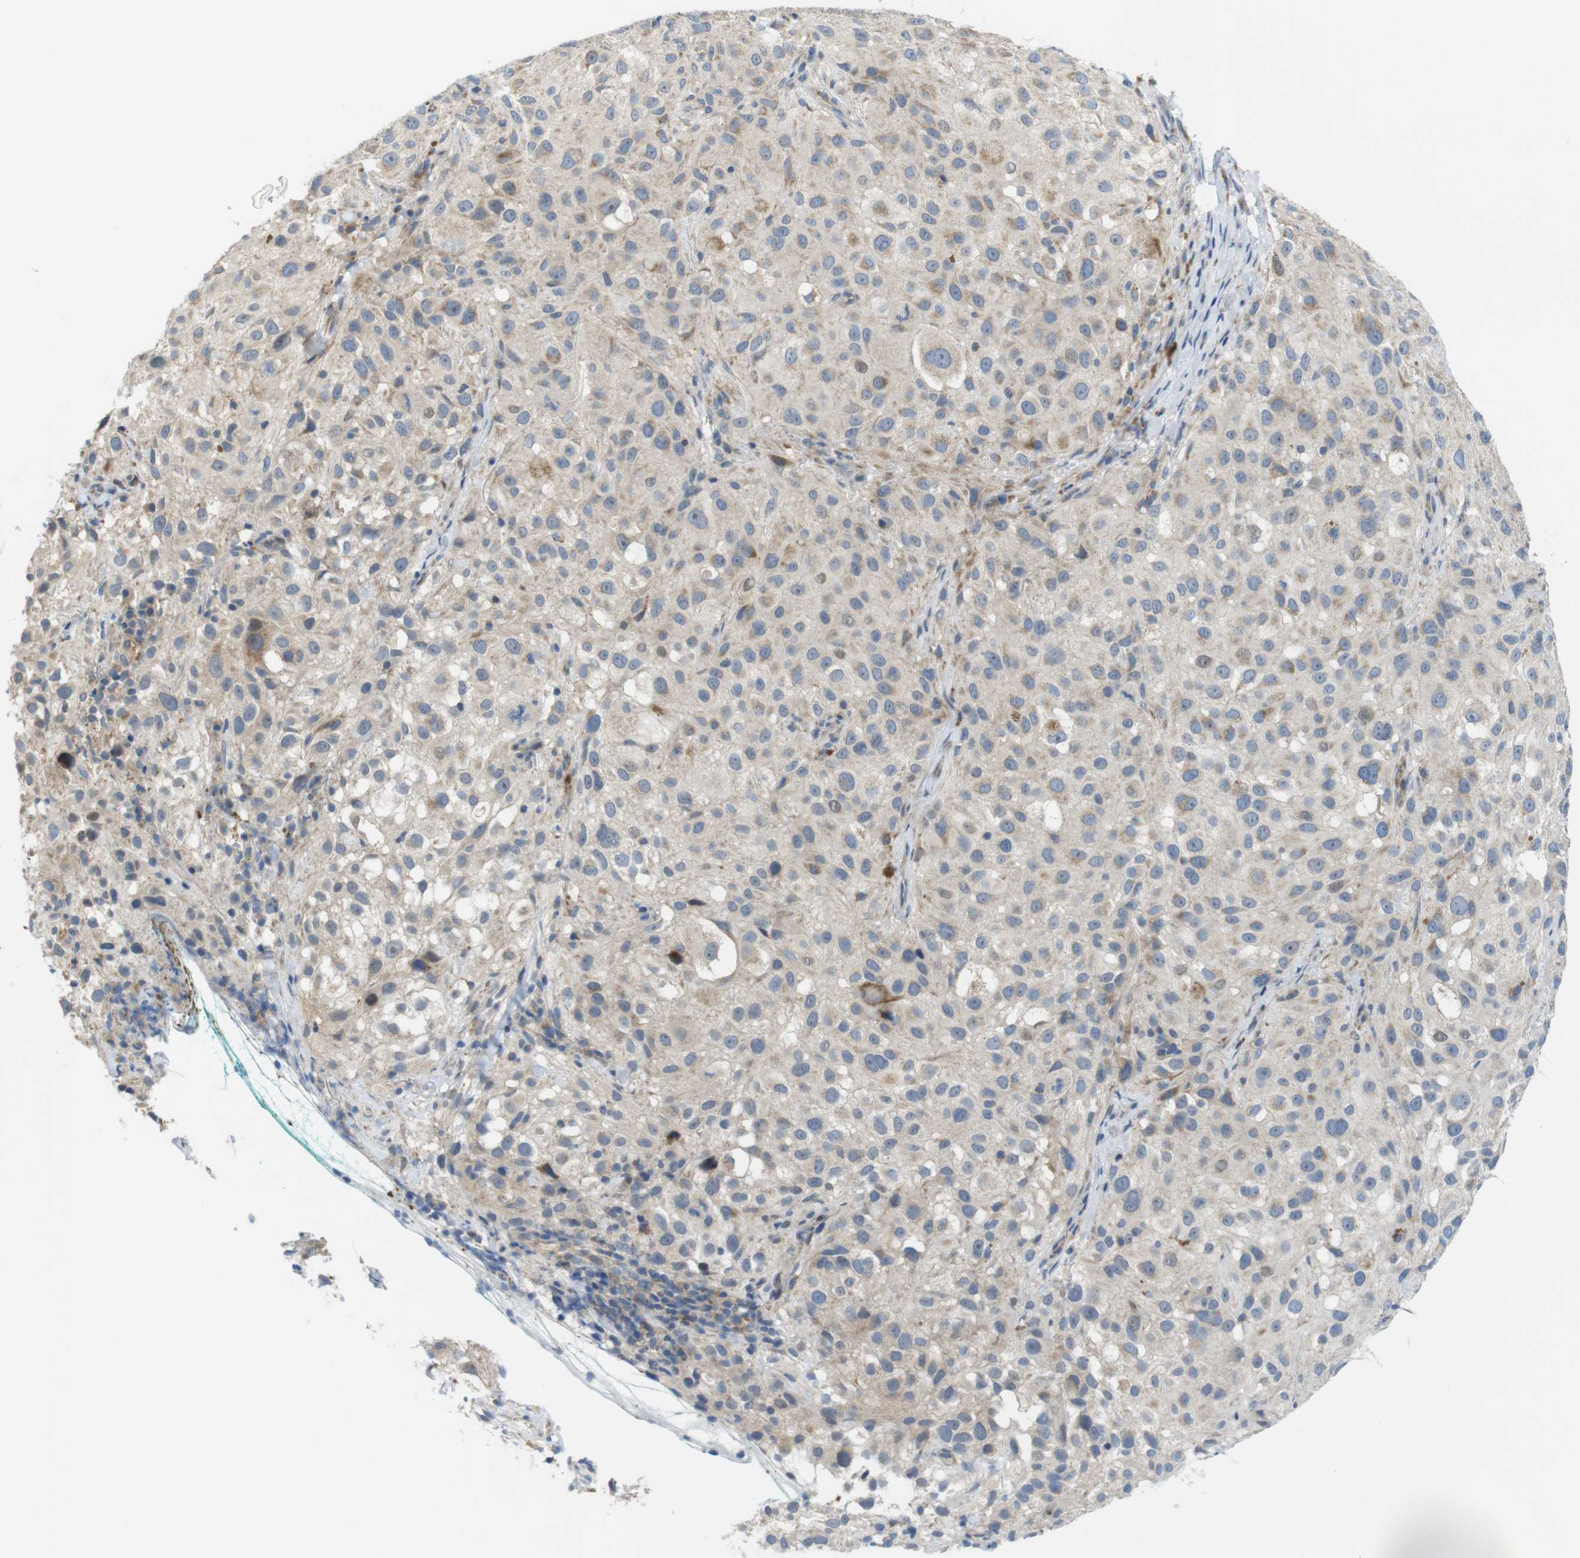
{"staining": {"intensity": "weak", "quantity": "<25%", "location": "cytoplasmic/membranous"}, "tissue": "melanoma", "cell_type": "Tumor cells", "image_type": "cancer", "snomed": [{"axis": "morphology", "description": "Necrosis, NOS"}, {"axis": "morphology", "description": "Malignant melanoma, NOS"}, {"axis": "topography", "description": "Skin"}], "caption": "IHC of malignant melanoma exhibits no positivity in tumor cells.", "gene": "MARCHF1", "patient": {"sex": "female", "age": 87}}